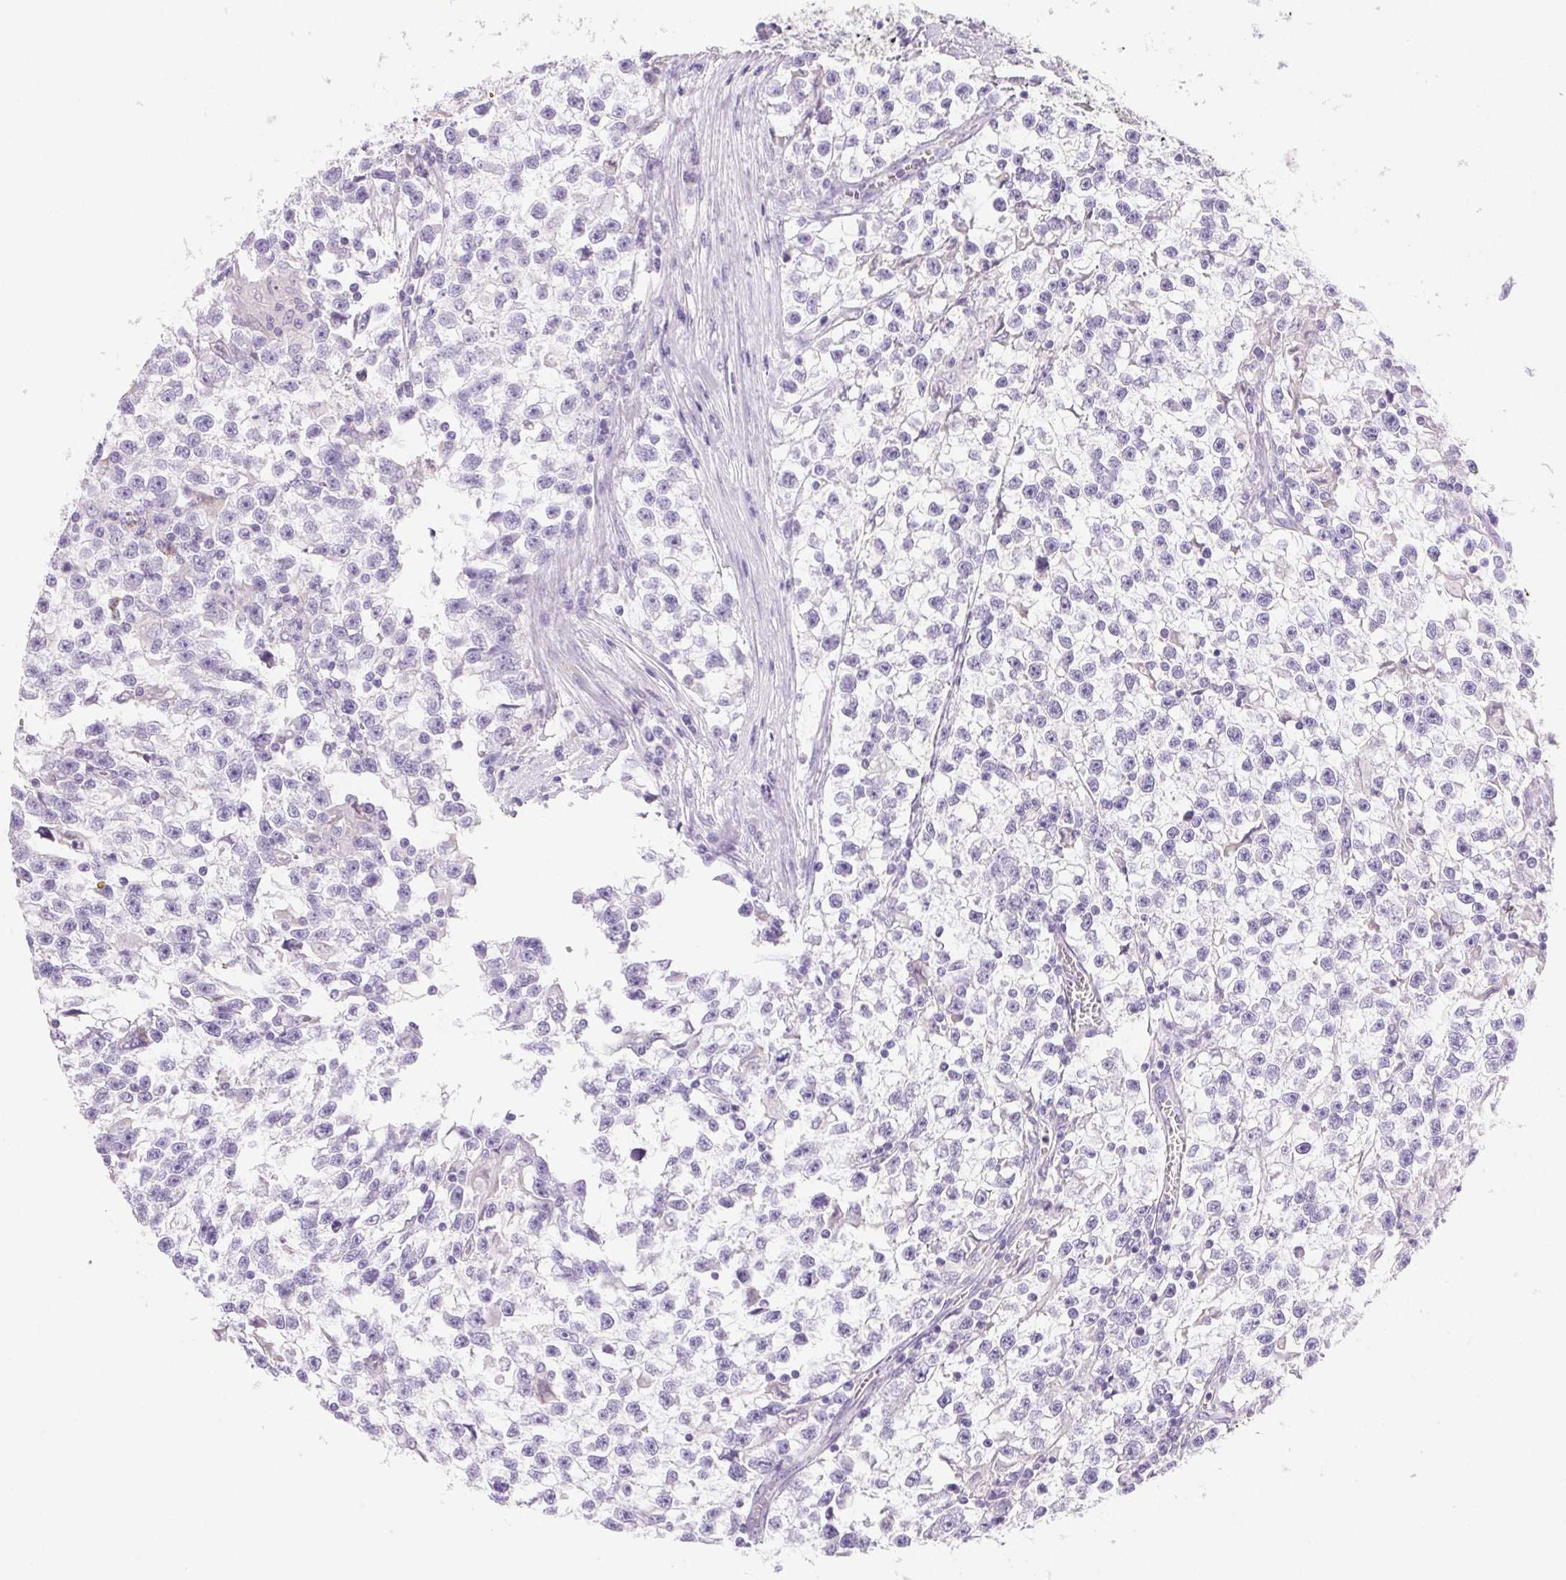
{"staining": {"intensity": "negative", "quantity": "none", "location": "none"}, "tissue": "testis cancer", "cell_type": "Tumor cells", "image_type": "cancer", "snomed": [{"axis": "morphology", "description": "Seminoma, NOS"}, {"axis": "topography", "description": "Testis"}], "caption": "Tumor cells show no significant positivity in testis cancer (seminoma).", "gene": "FGA", "patient": {"sex": "male", "age": 31}}